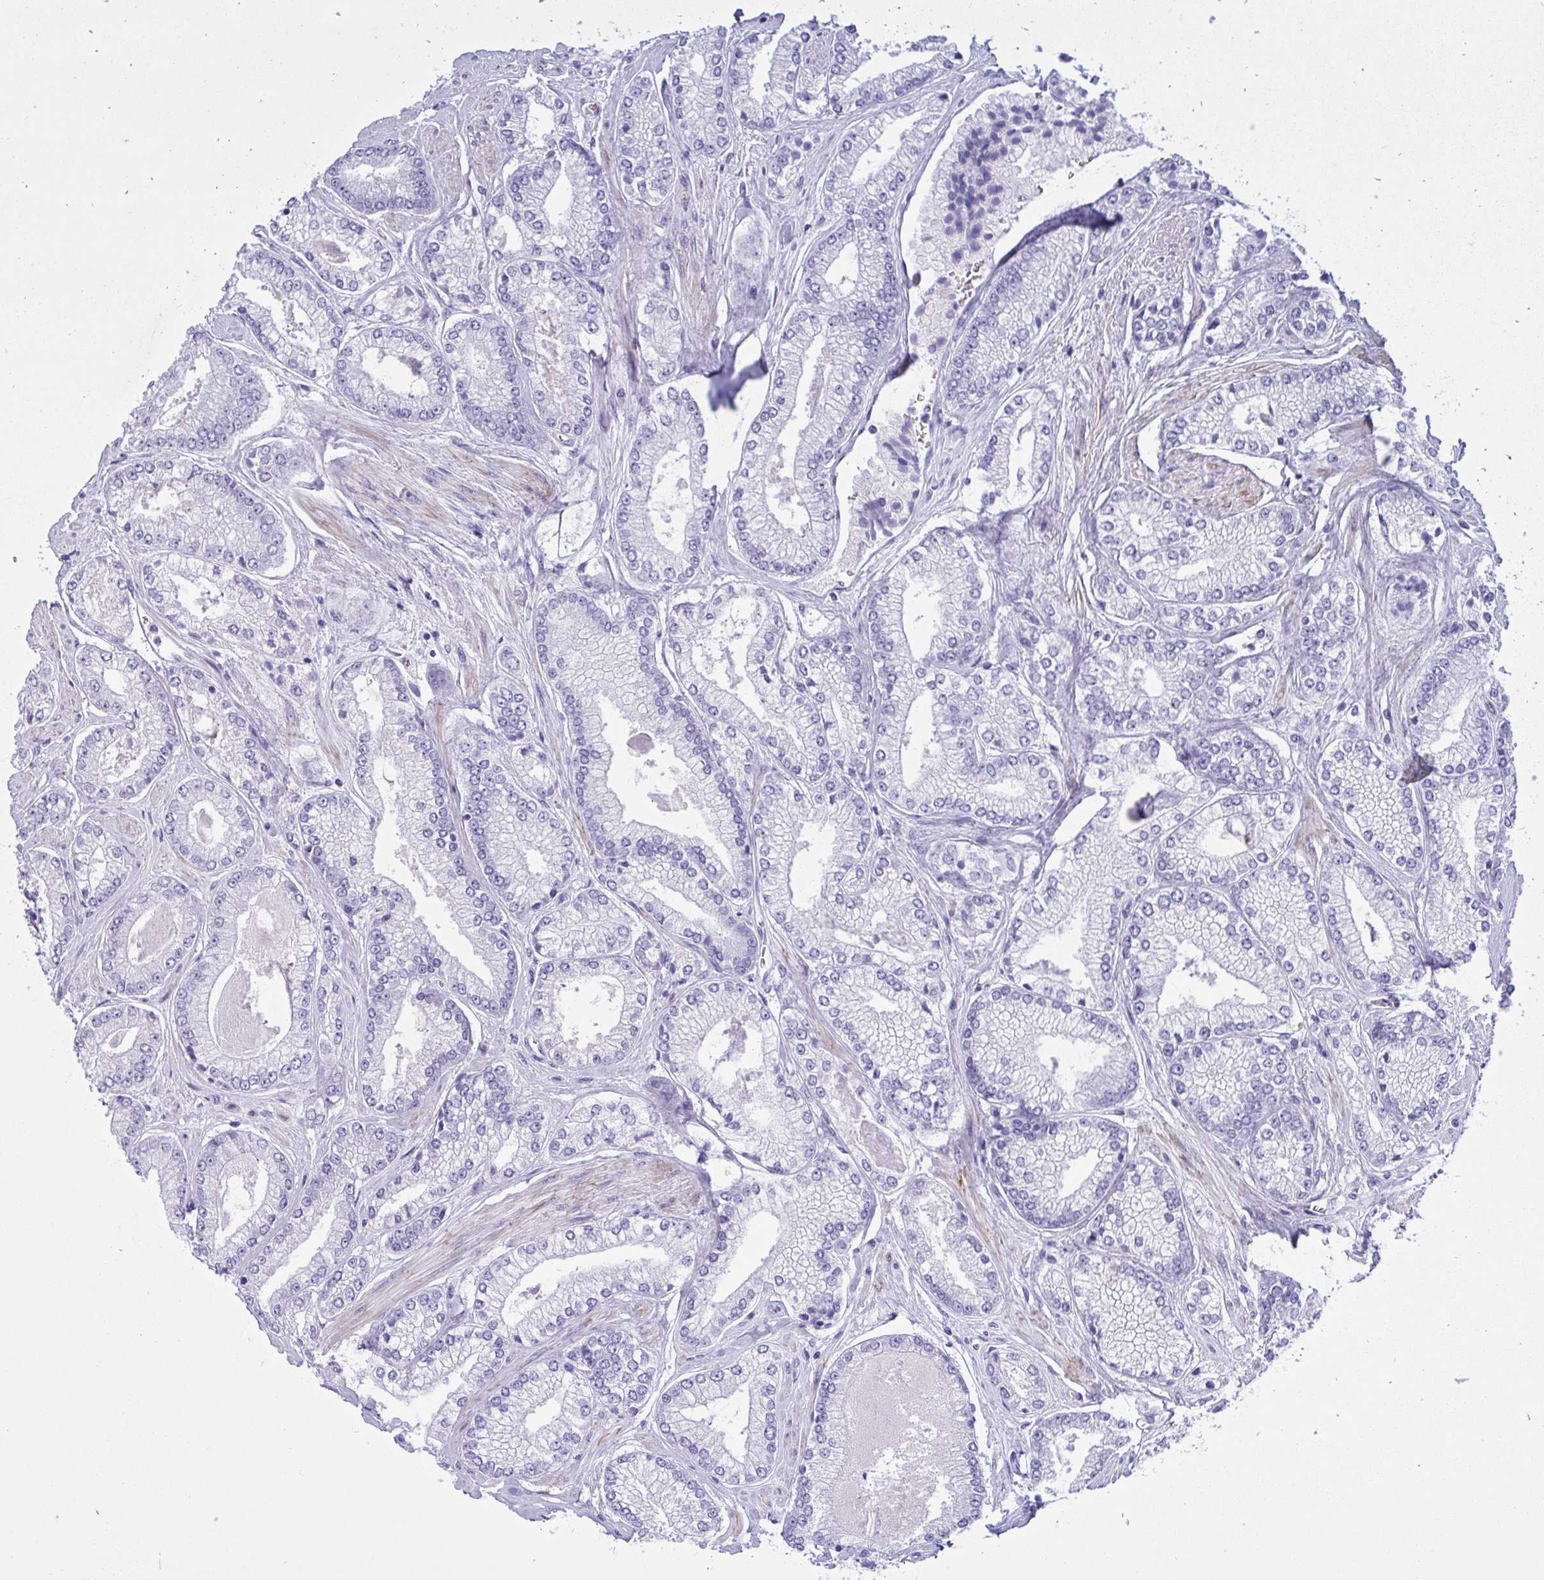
{"staining": {"intensity": "negative", "quantity": "none", "location": "none"}, "tissue": "prostate cancer", "cell_type": "Tumor cells", "image_type": "cancer", "snomed": [{"axis": "morphology", "description": "Adenocarcinoma, Low grade"}, {"axis": "topography", "description": "Prostate"}], "caption": "Prostate cancer was stained to show a protein in brown. There is no significant positivity in tumor cells.", "gene": "ANKDD1B", "patient": {"sex": "male", "age": 67}}